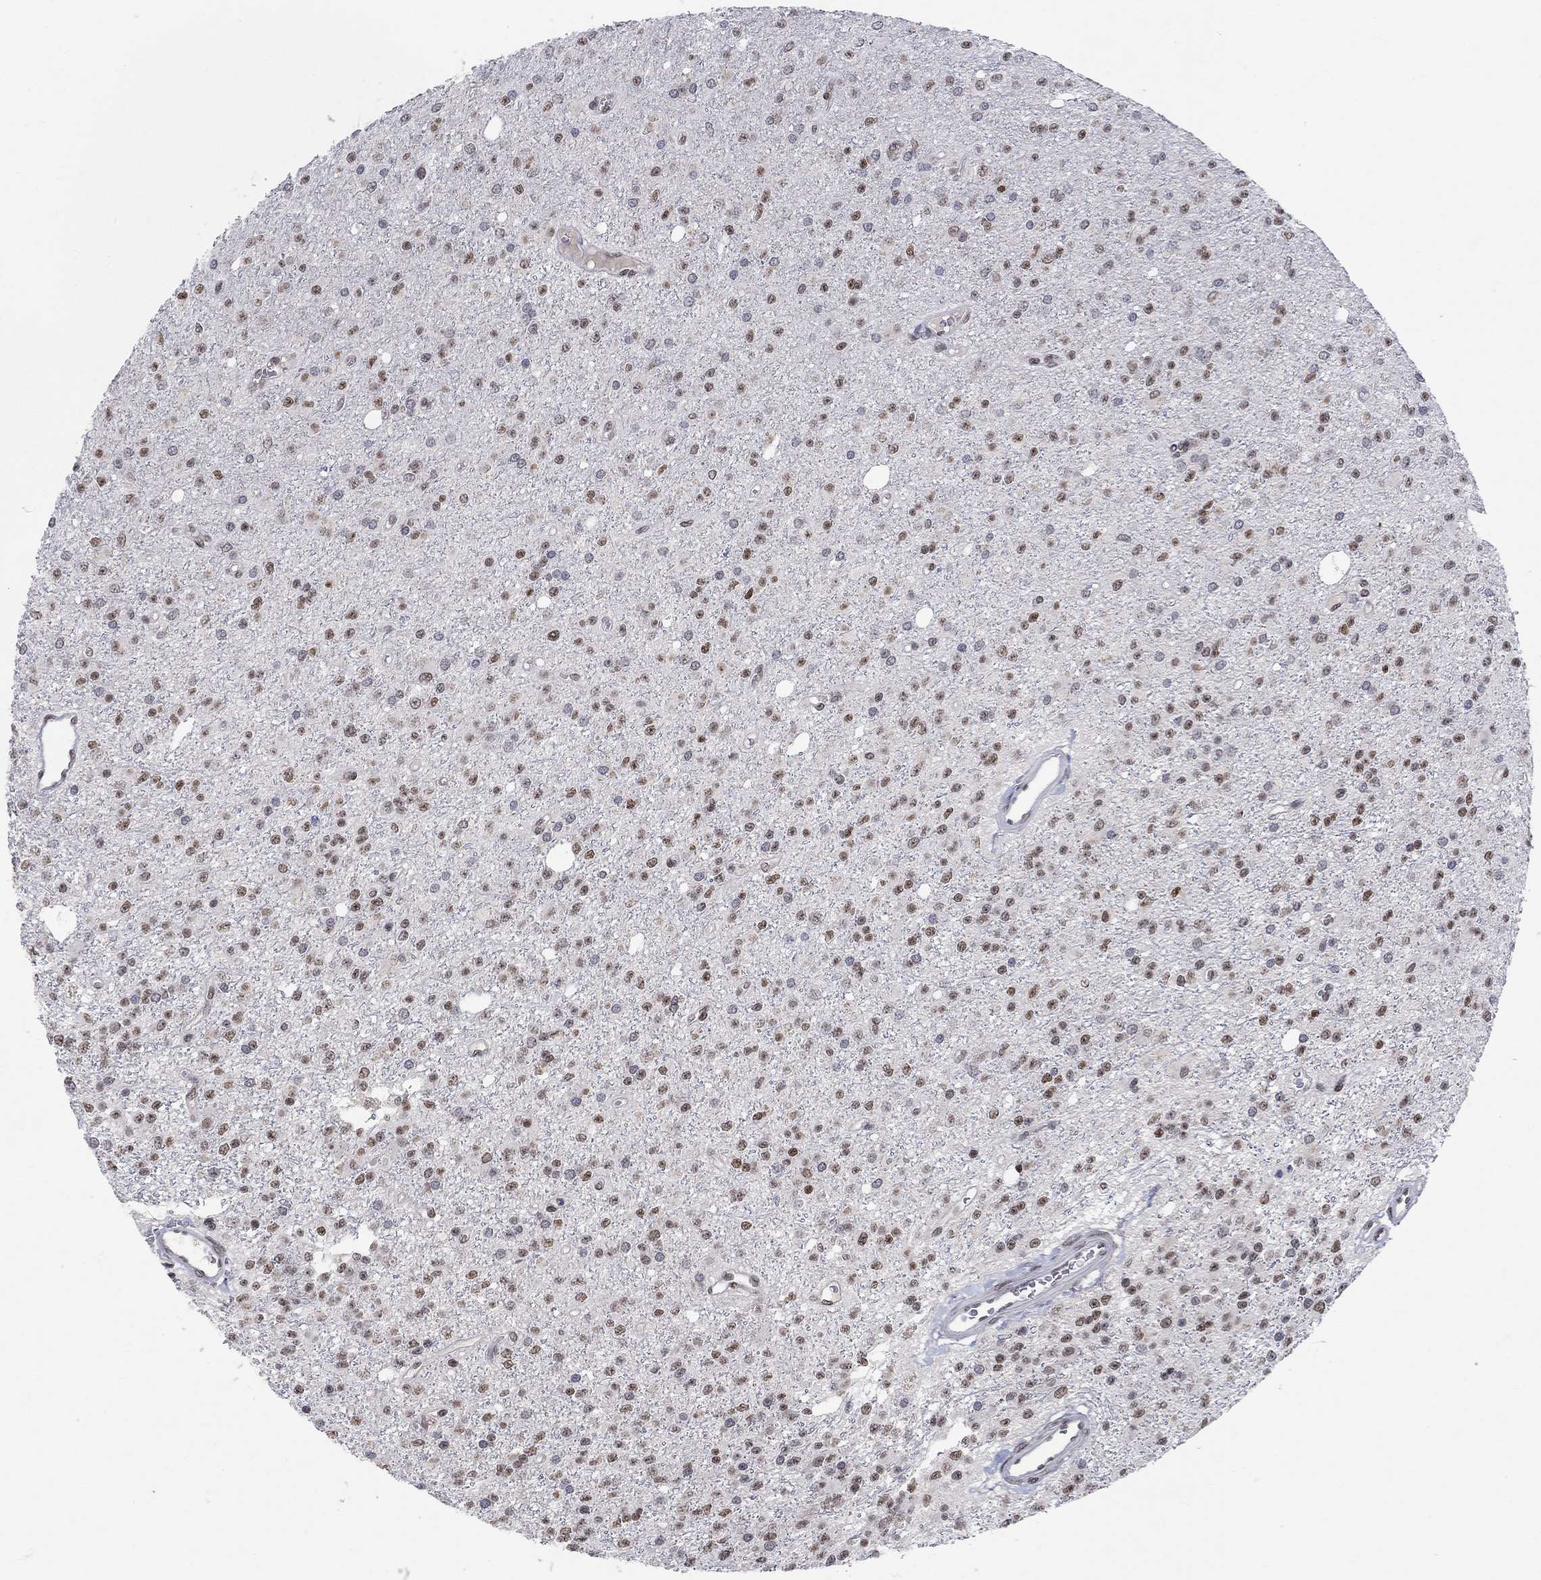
{"staining": {"intensity": "strong", "quantity": ">75%", "location": "nuclear"}, "tissue": "glioma", "cell_type": "Tumor cells", "image_type": "cancer", "snomed": [{"axis": "morphology", "description": "Glioma, malignant, Low grade"}, {"axis": "topography", "description": "Brain"}], "caption": "Immunohistochemistry (IHC) (DAB) staining of low-grade glioma (malignant) reveals strong nuclear protein expression in about >75% of tumor cells.", "gene": "KLF12", "patient": {"sex": "female", "age": 45}}